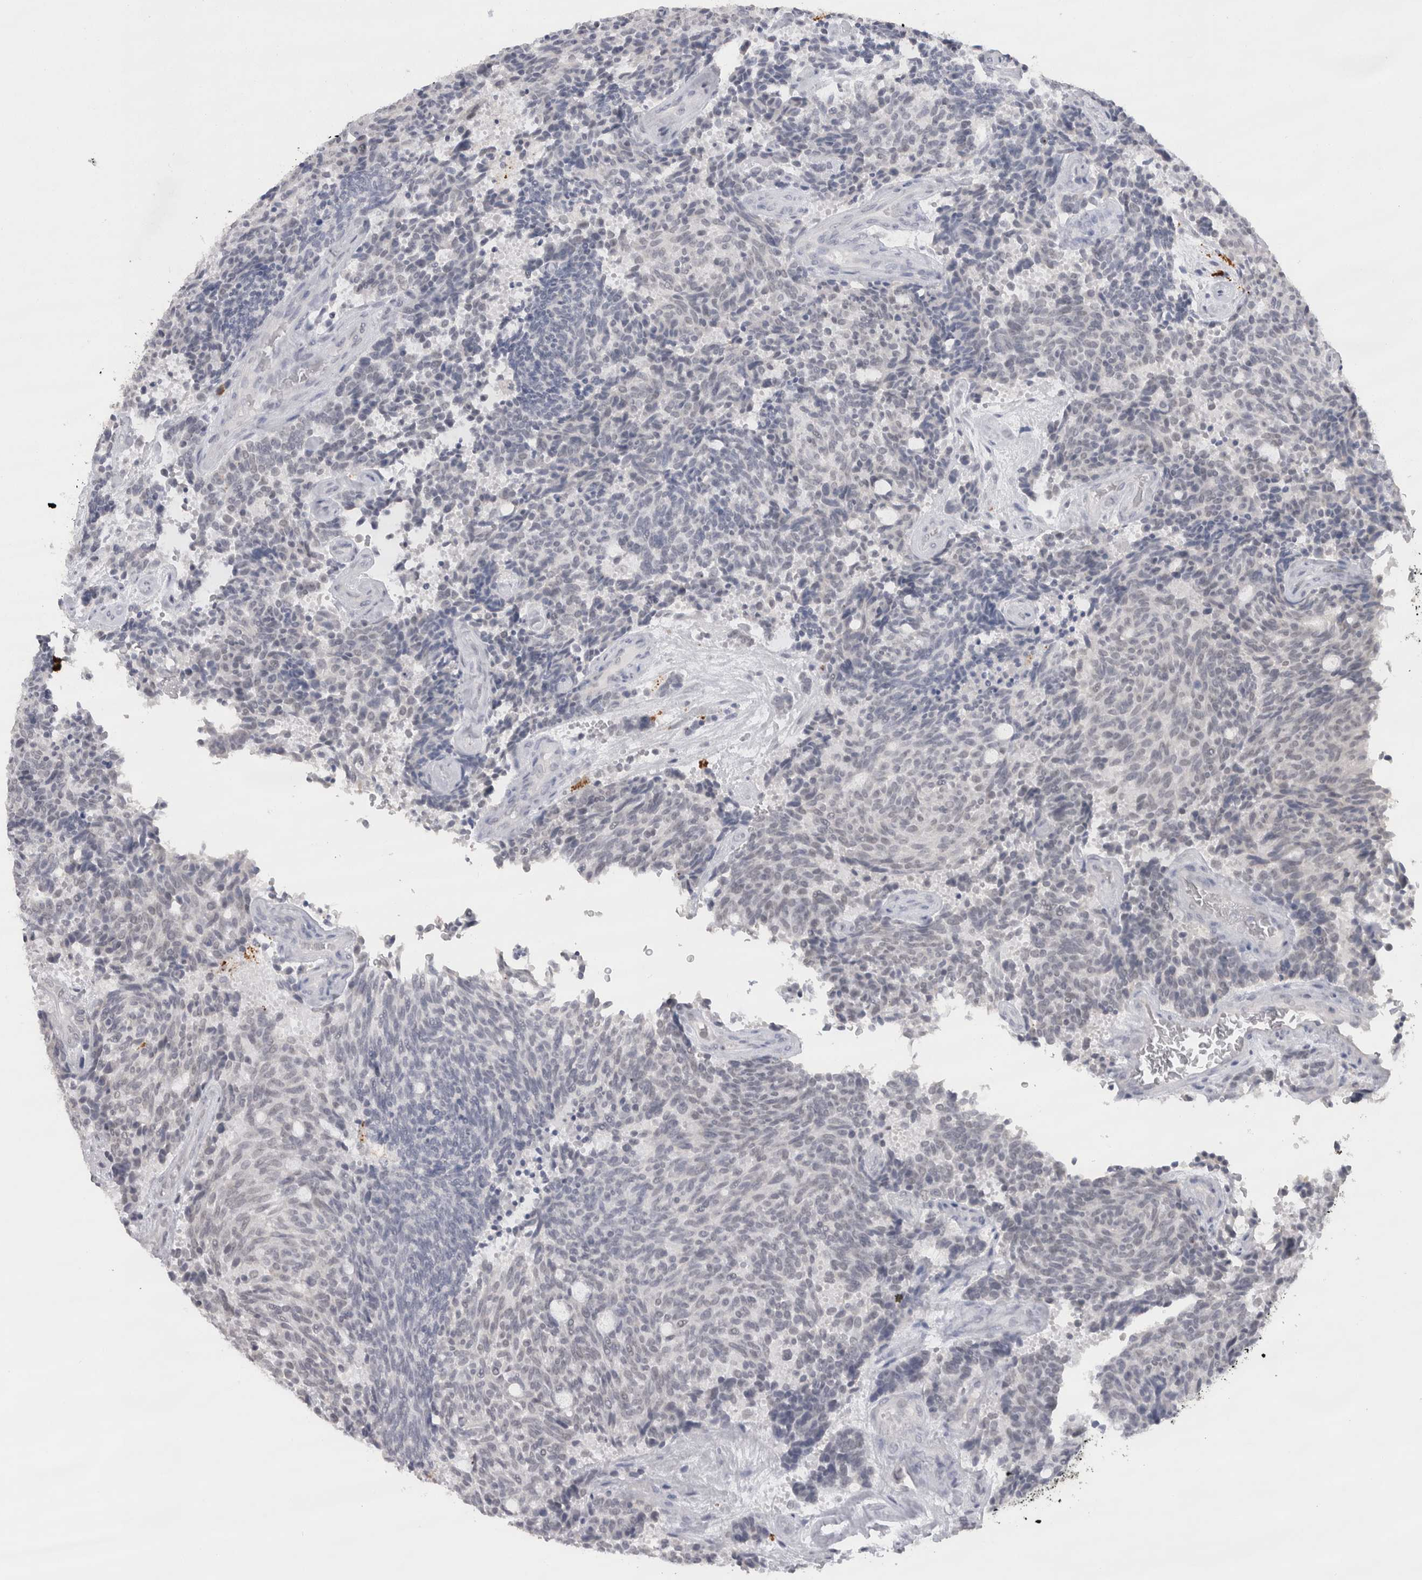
{"staining": {"intensity": "negative", "quantity": "none", "location": "none"}, "tissue": "carcinoid", "cell_type": "Tumor cells", "image_type": "cancer", "snomed": [{"axis": "morphology", "description": "Carcinoid, malignant, NOS"}, {"axis": "topography", "description": "Pancreas"}], "caption": "The photomicrograph demonstrates no staining of tumor cells in carcinoid.", "gene": "CDH17", "patient": {"sex": "female", "age": 54}}